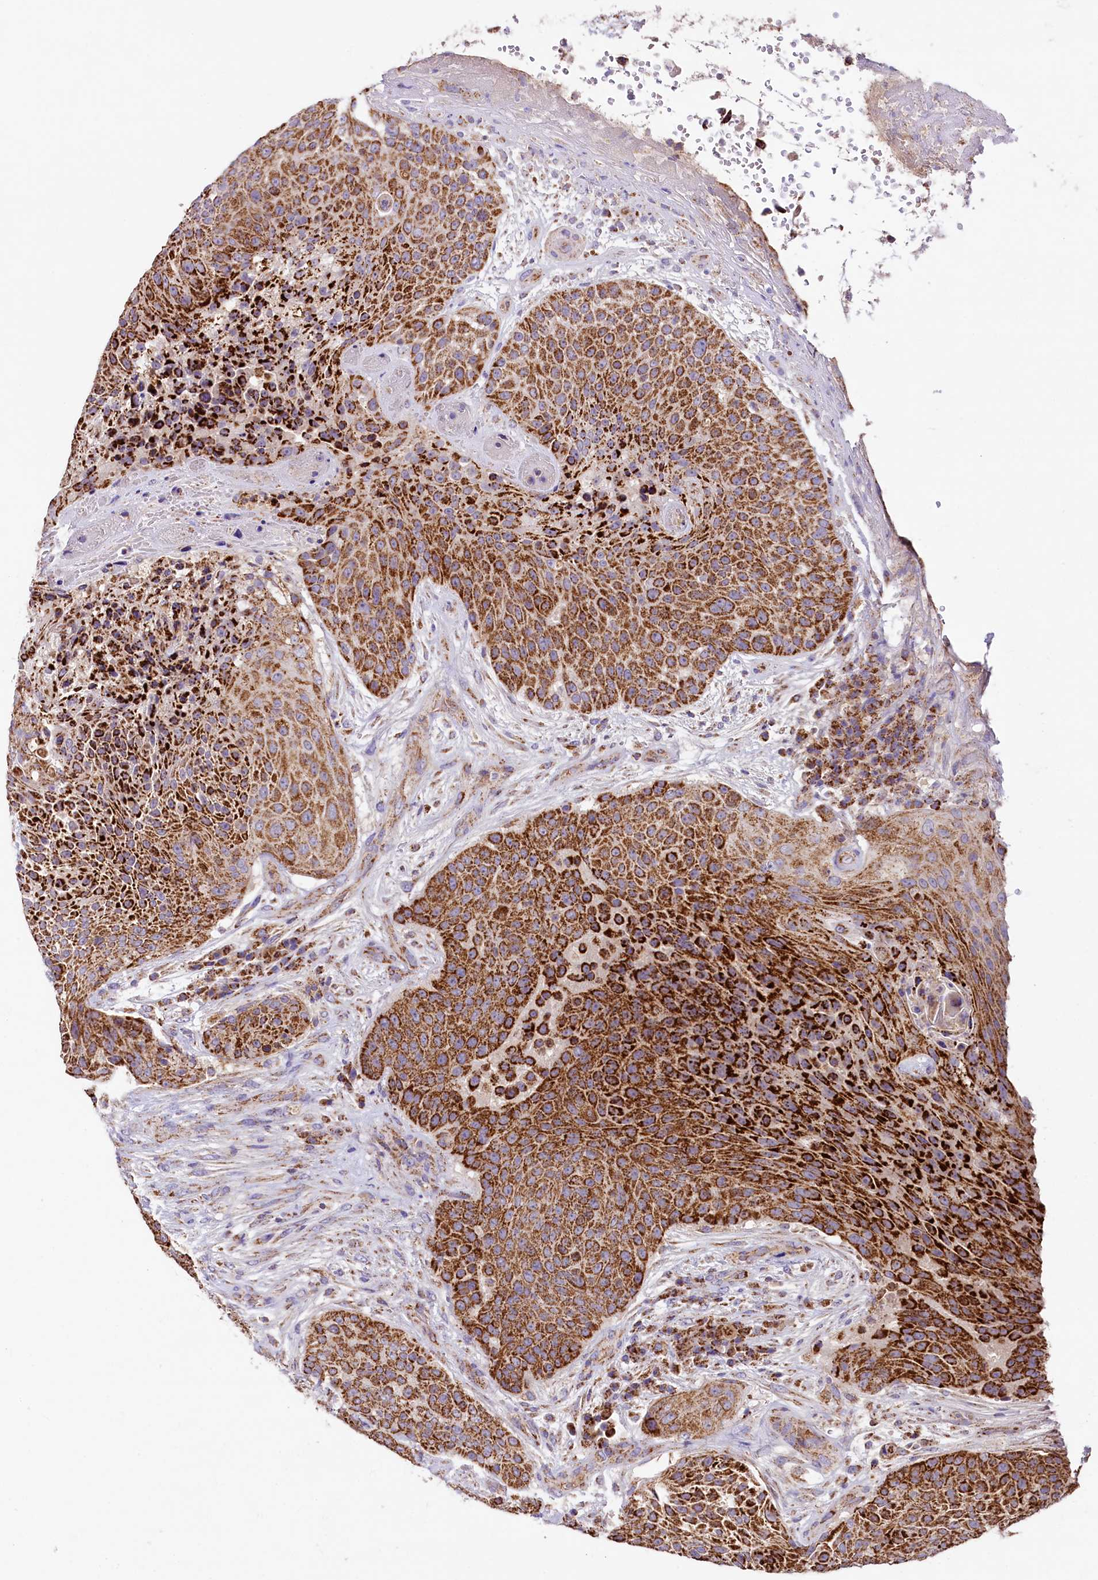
{"staining": {"intensity": "strong", "quantity": ">75%", "location": "cytoplasmic/membranous"}, "tissue": "urothelial cancer", "cell_type": "Tumor cells", "image_type": "cancer", "snomed": [{"axis": "morphology", "description": "Urothelial carcinoma, High grade"}, {"axis": "topography", "description": "Urinary bladder"}], "caption": "IHC (DAB (3,3'-diaminobenzidine)) staining of high-grade urothelial carcinoma exhibits strong cytoplasmic/membranous protein staining in approximately >75% of tumor cells.", "gene": "PMPCB", "patient": {"sex": "female", "age": 63}}